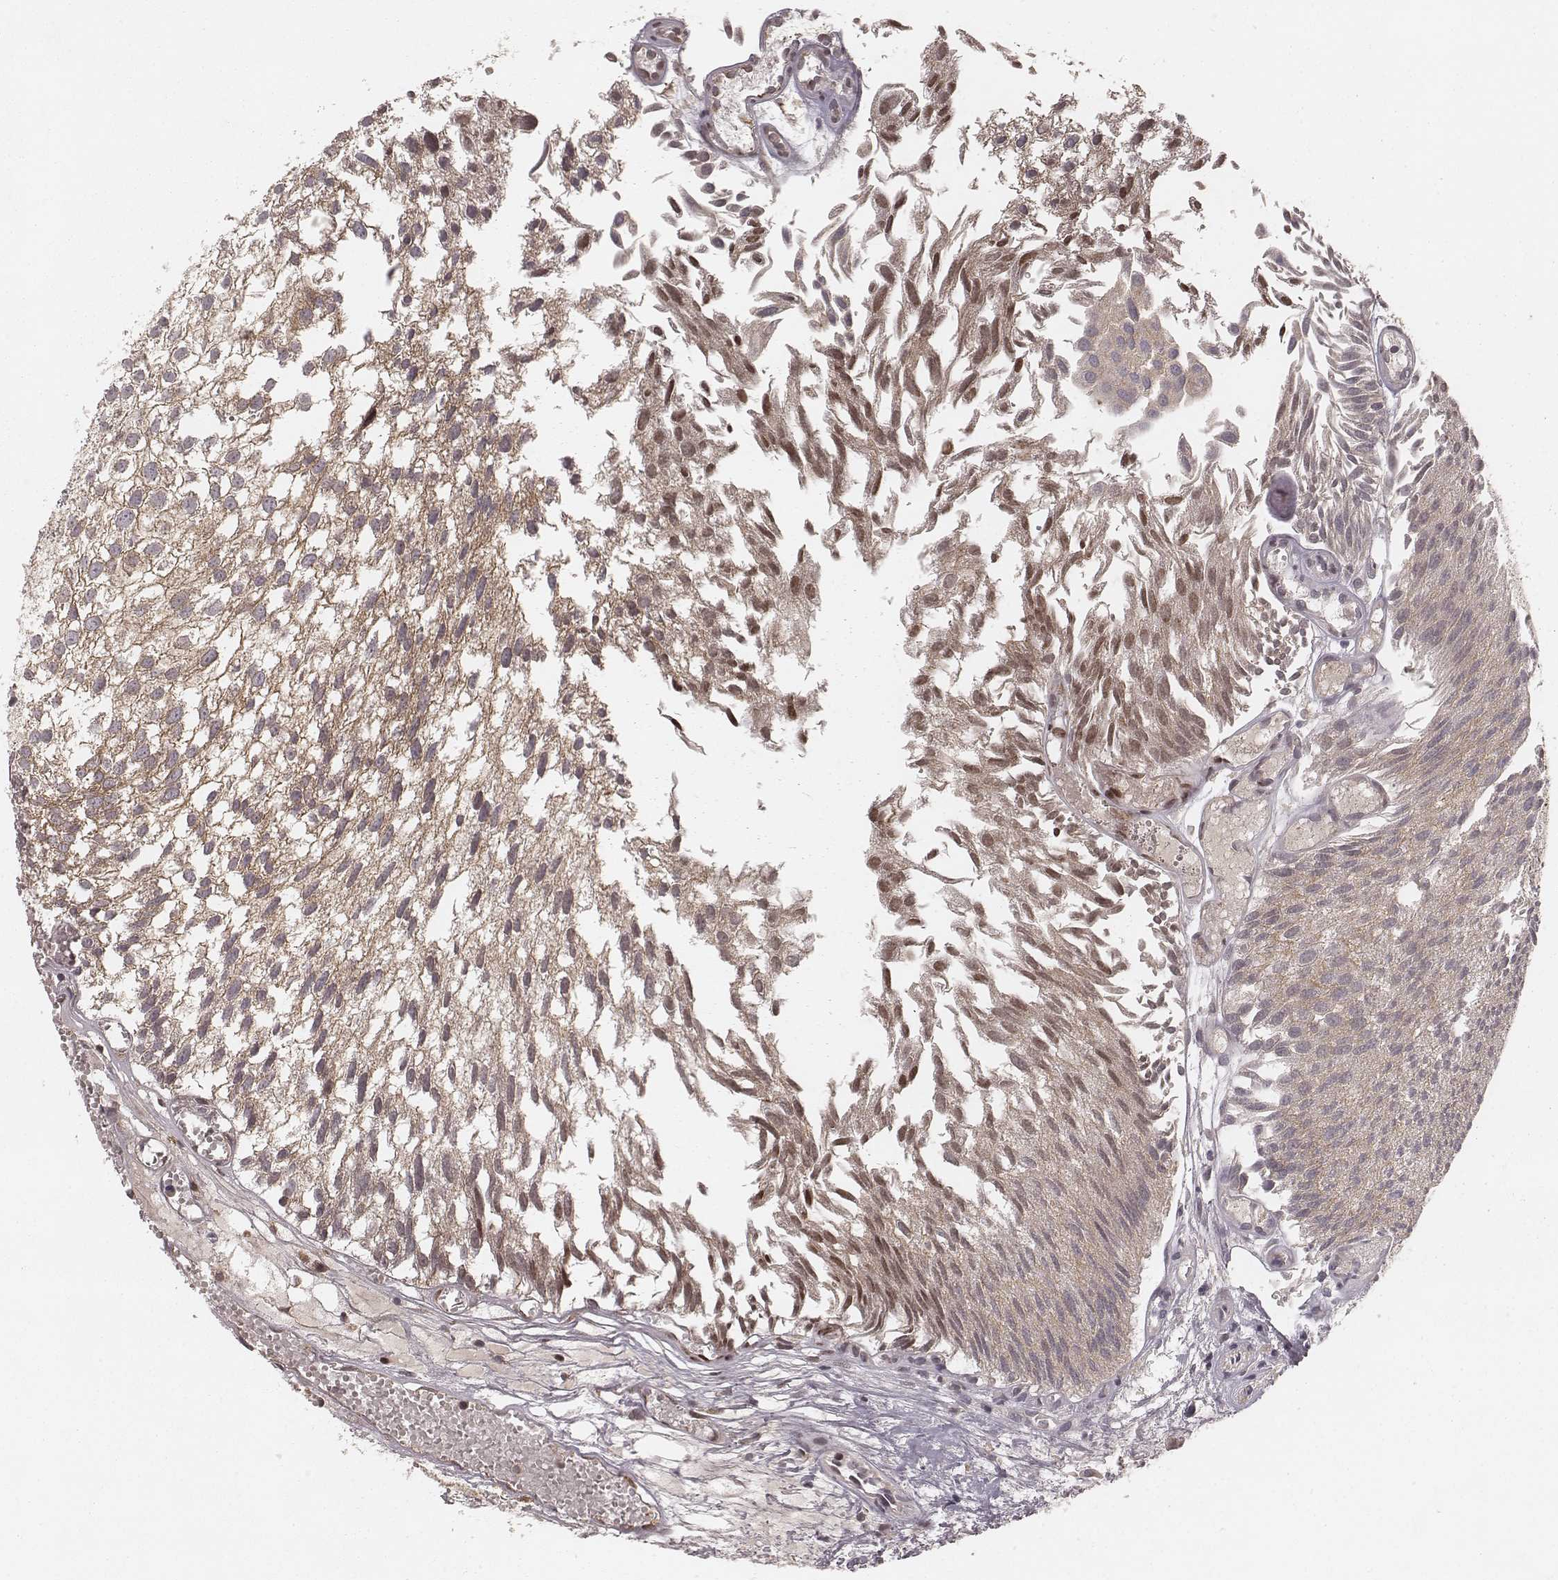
{"staining": {"intensity": "weak", "quantity": ">75%", "location": "cytoplasmic/membranous"}, "tissue": "urothelial cancer", "cell_type": "Tumor cells", "image_type": "cancer", "snomed": [{"axis": "morphology", "description": "Urothelial carcinoma, Low grade"}, {"axis": "topography", "description": "Urinary bladder"}], "caption": "IHC (DAB) staining of human urothelial carcinoma (low-grade) shows weak cytoplasmic/membranous protein positivity in approximately >75% of tumor cells. (DAB (3,3'-diaminobenzidine) IHC, brown staining for protein, blue staining for nuclei).", "gene": "MYO19", "patient": {"sex": "male", "age": 79}}